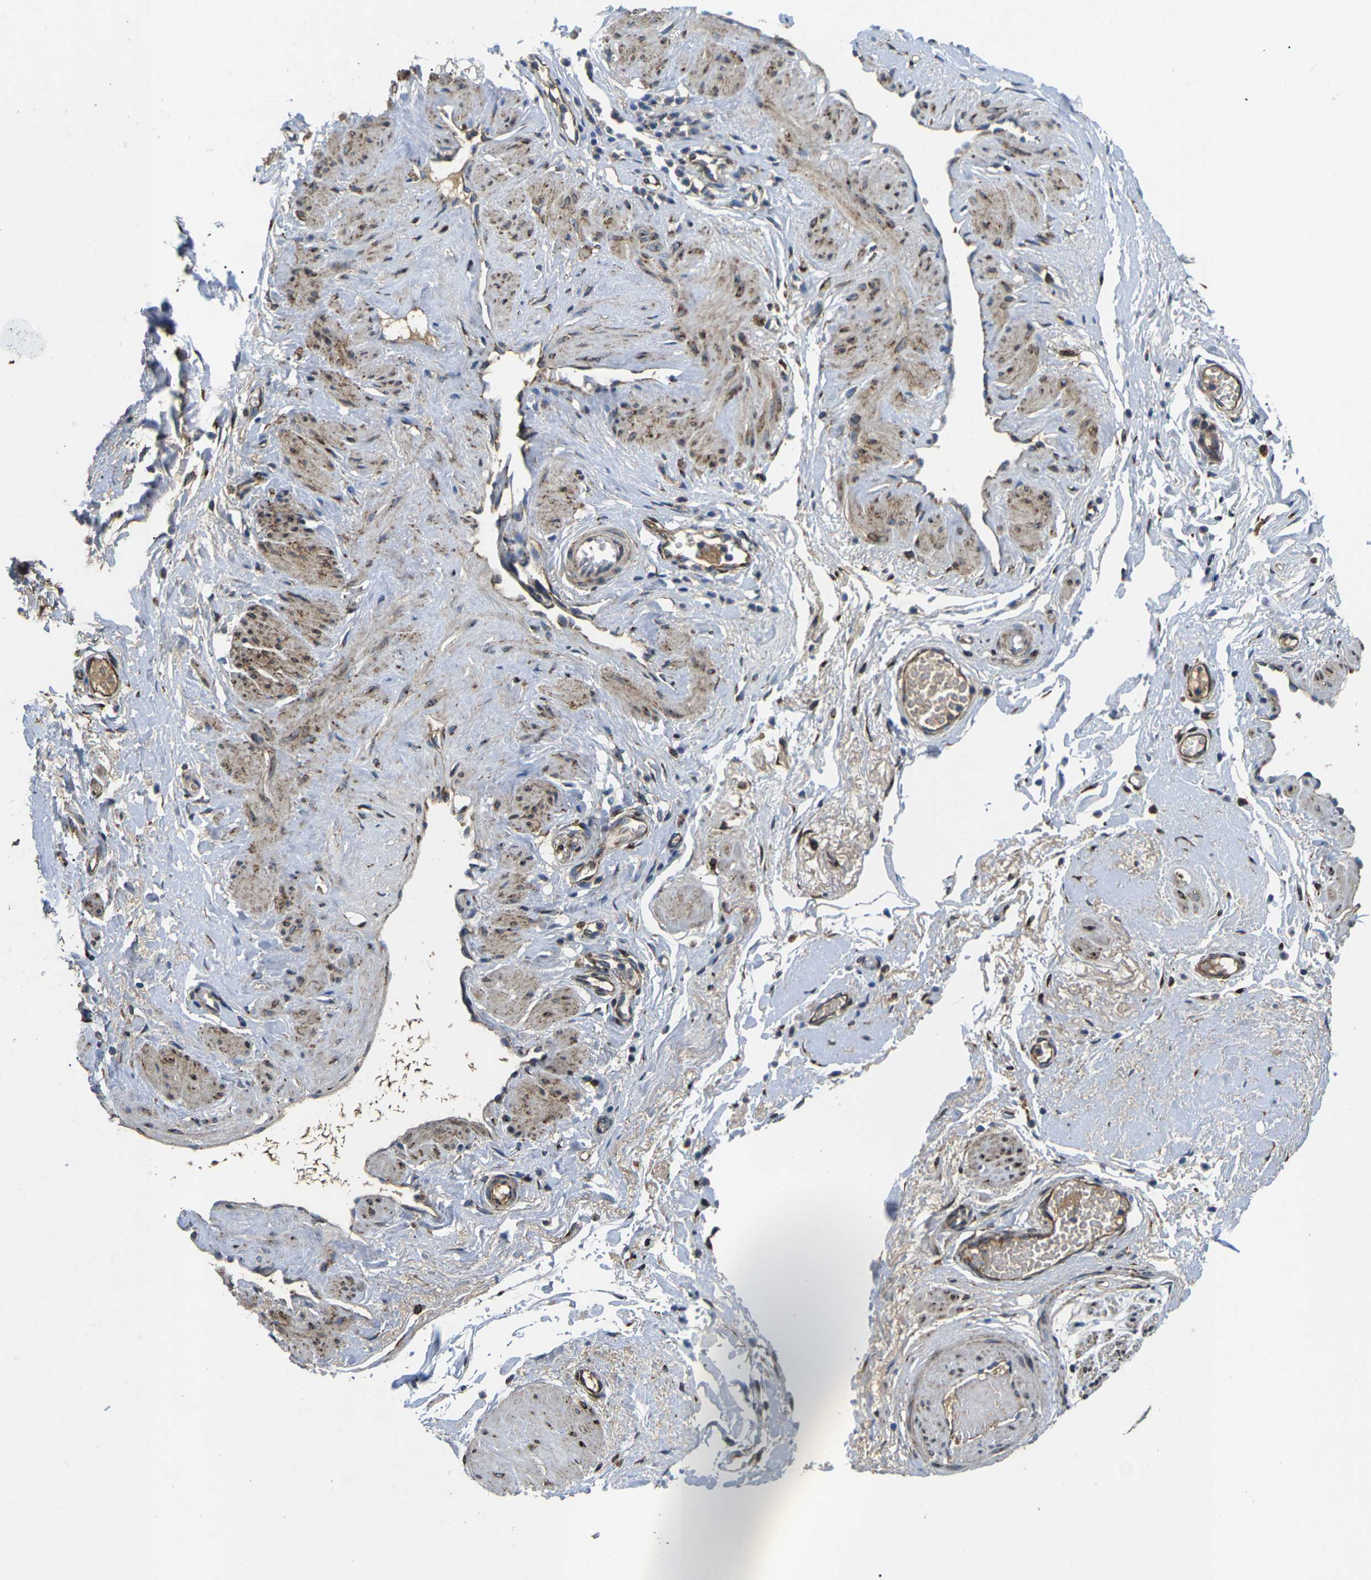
{"staining": {"intensity": "strong", "quantity": "25%-75%", "location": "cytoplasmic/membranous"}, "tissue": "adipose tissue", "cell_type": "Adipocytes", "image_type": "normal", "snomed": [{"axis": "morphology", "description": "Normal tissue, NOS"}, {"axis": "topography", "description": "Soft tissue"}, {"axis": "topography", "description": "Vascular tissue"}], "caption": "Immunohistochemical staining of unremarkable adipose tissue shows high levels of strong cytoplasmic/membranous expression in about 25%-75% of adipocytes.", "gene": "PDZD8", "patient": {"sex": "female", "age": 35}}